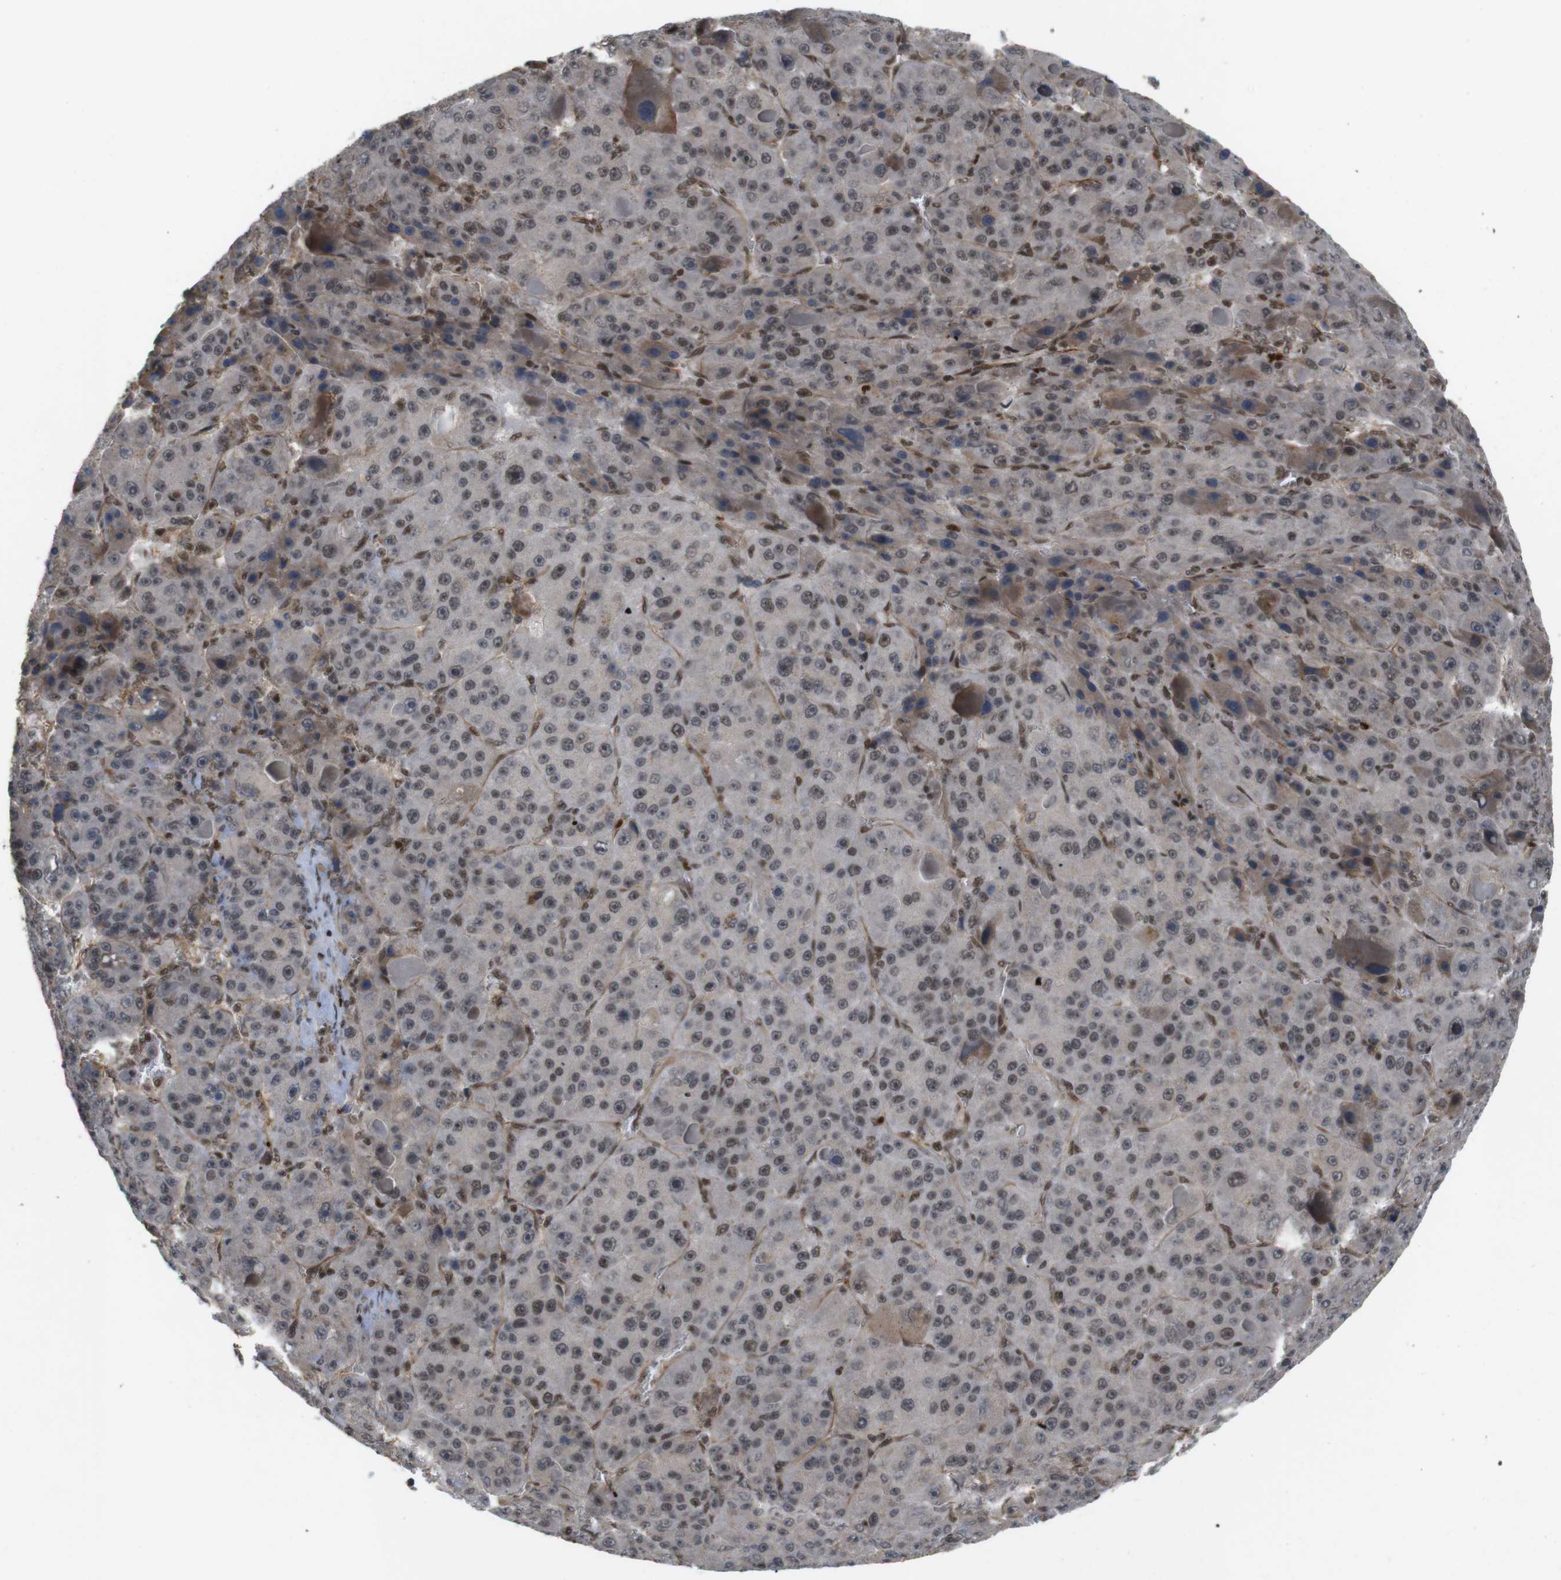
{"staining": {"intensity": "weak", "quantity": ">75%", "location": "nuclear"}, "tissue": "liver cancer", "cell_type": "Tumor cells", "image_type": "cancer", "snomed": [{"axis": "morphology", "description": "Carcinoma, Hepatocellular, NOS"}, {"axis": "topography", "description": "Liver"}], "caption": "DAB (3,3'-diaminobenzidine) immunohistochemical staining of hepatocellular carcinoma (liver) exhibits weak nuclear protein positivity in about >75% of tumor cells.", "gene": "SP2", "patient": {"sex": "male", "age": 76}}